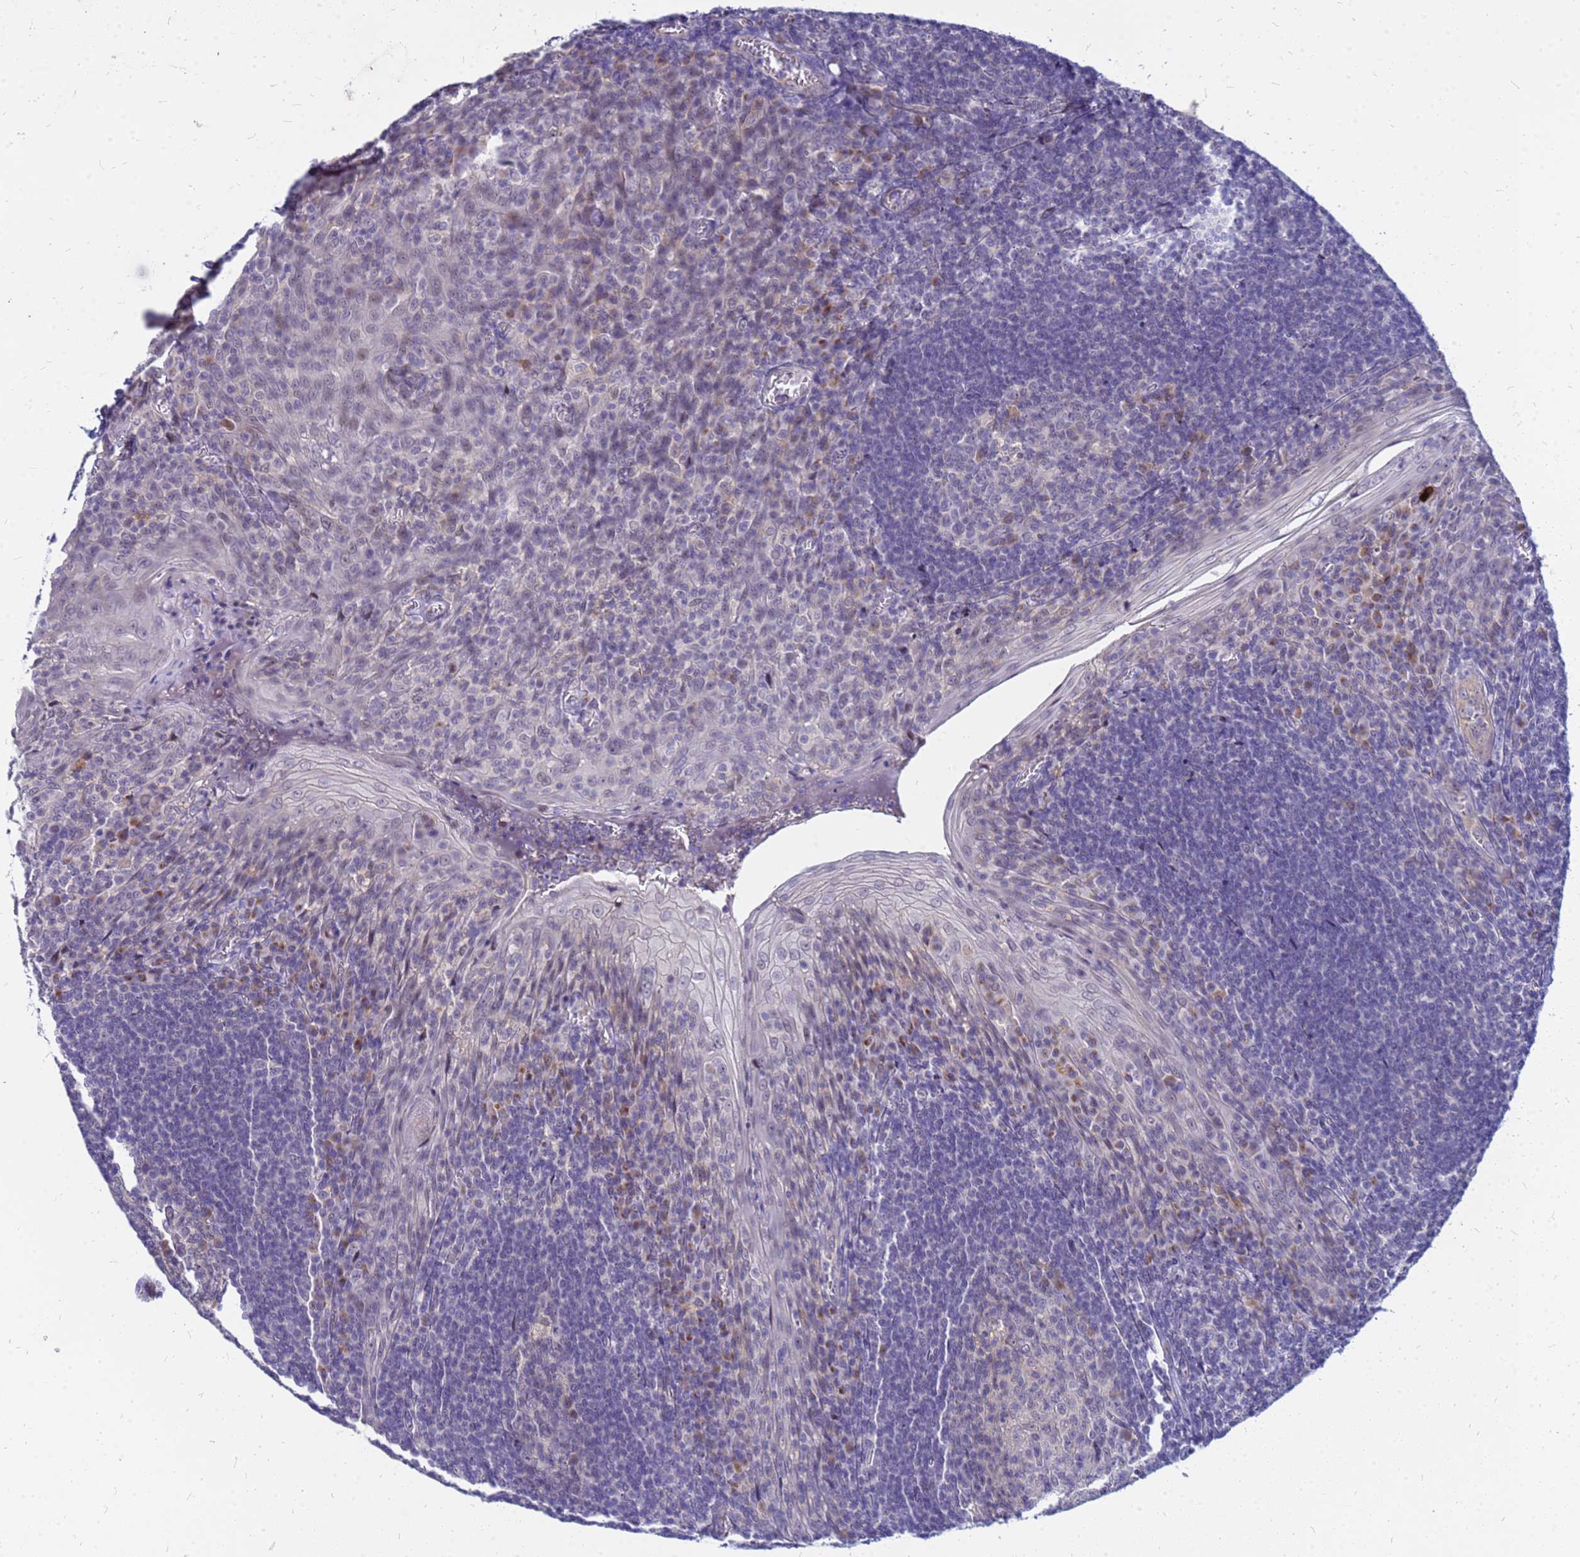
{"staining": {"intensity": "negative", "quantity": "none", "location": "none"}, "tissue": "tonsil", "cell_type": "Germinal center cells", "image_type": "normal", "snomed": [{"axis": "morphology", "description": "Normal tissue, NOS"}, {"axis": "topography", "description": "Tonsil"}], "caption": "The photomicrograph shows no staining of germinal center cells in unremarkable tonsil.", "gene": "SRGAP3", "patient": {"sex": "male", "age": 27}}